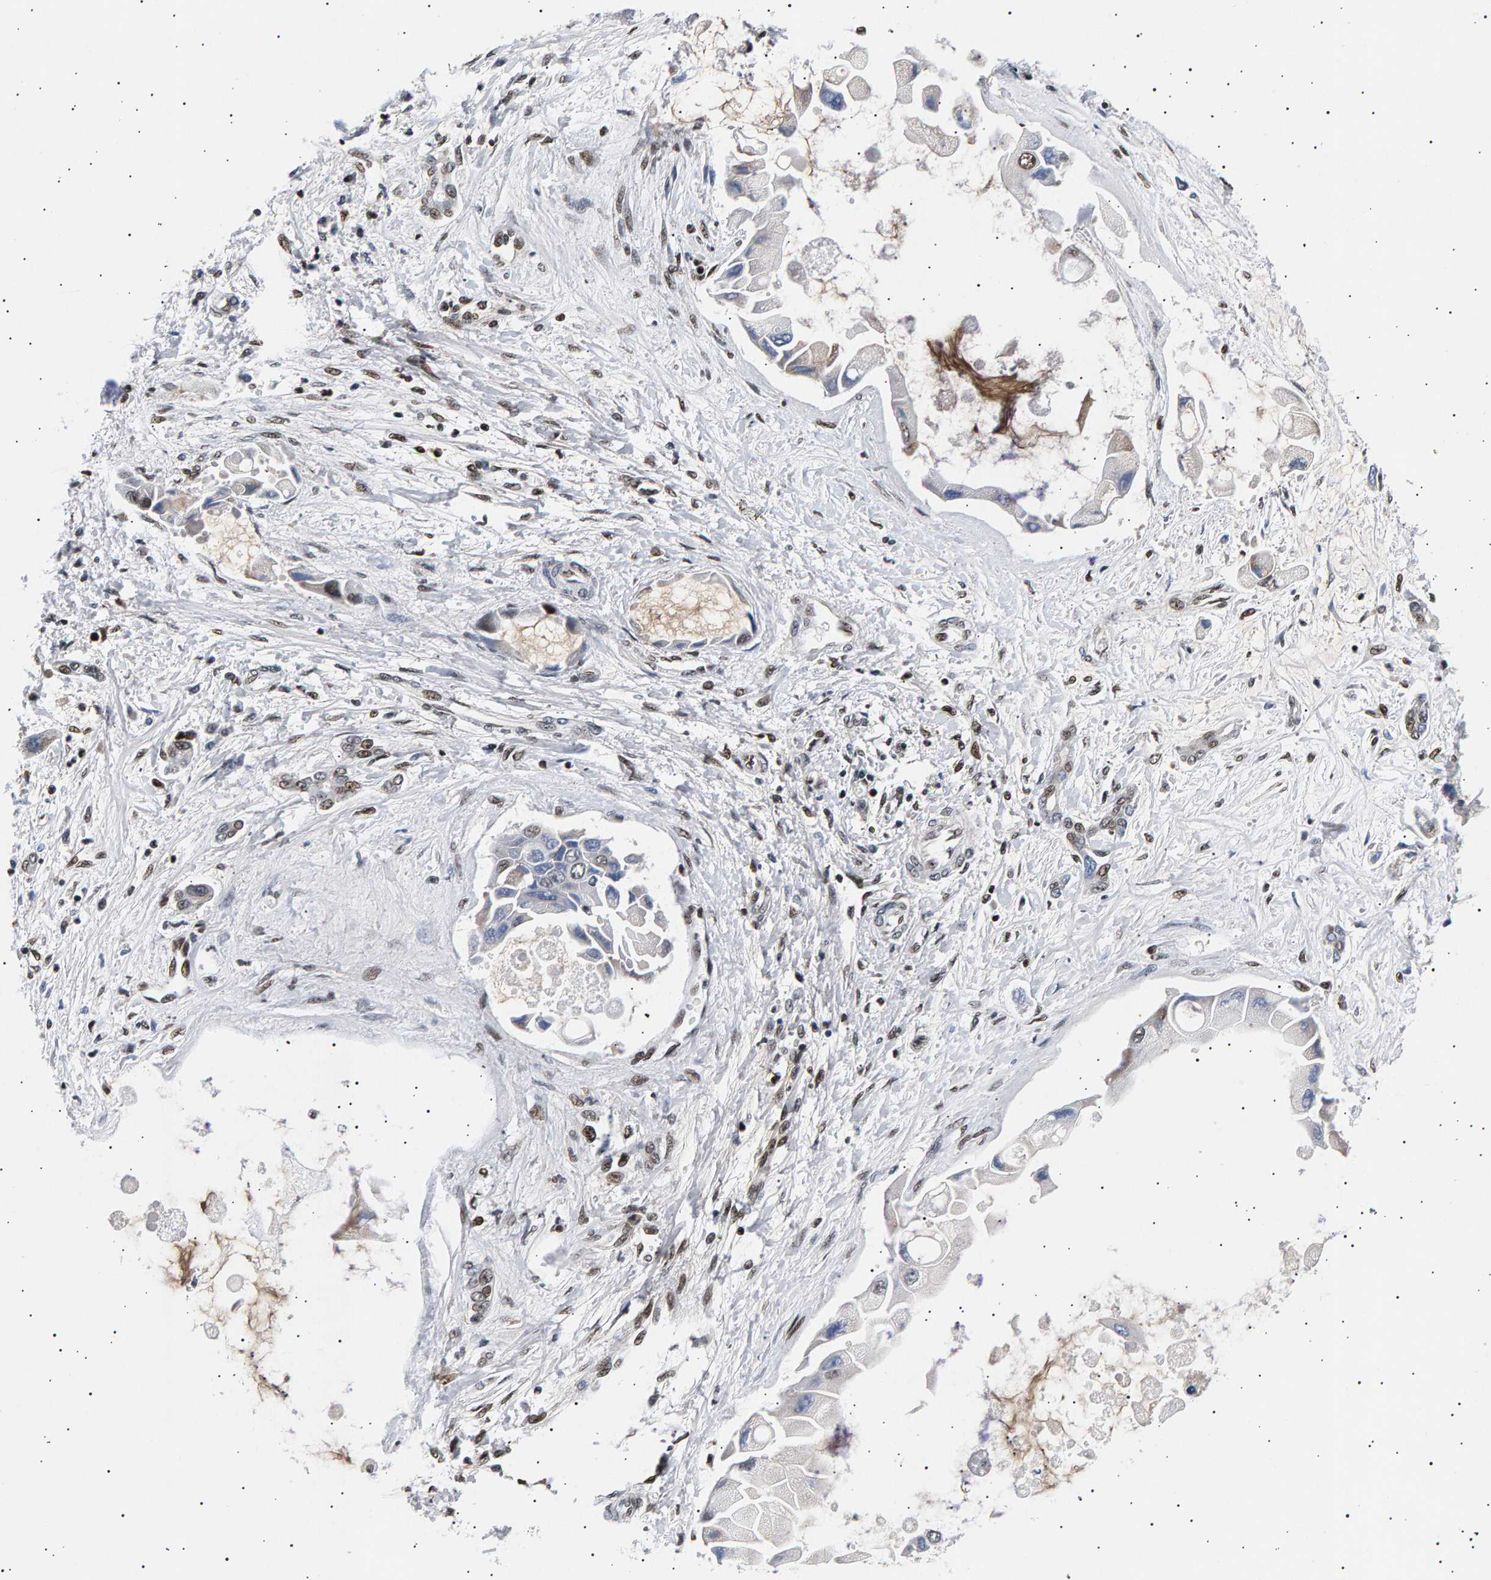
{"staining": {"intensity": "weak", "quantity": "<25%", "location": "nuclear"}, "tissue": "liver cancer", "cell_type": "Tumor cells", "image_type": "cancer", "snomed": [{"axis": "morphology", "description": "Cholangiocarcinoma"}, {"axis": "topography", "description": "Liver"}], "caption": "DAB (3,3'-diaminobenzidine) immunohistochemical staining of human liver cancer (cholangiocarcinoma) displays no significant positivity in tumor cells.", "gene": "ANKRD40", "patient": {"sex": "male", "age": 50}}